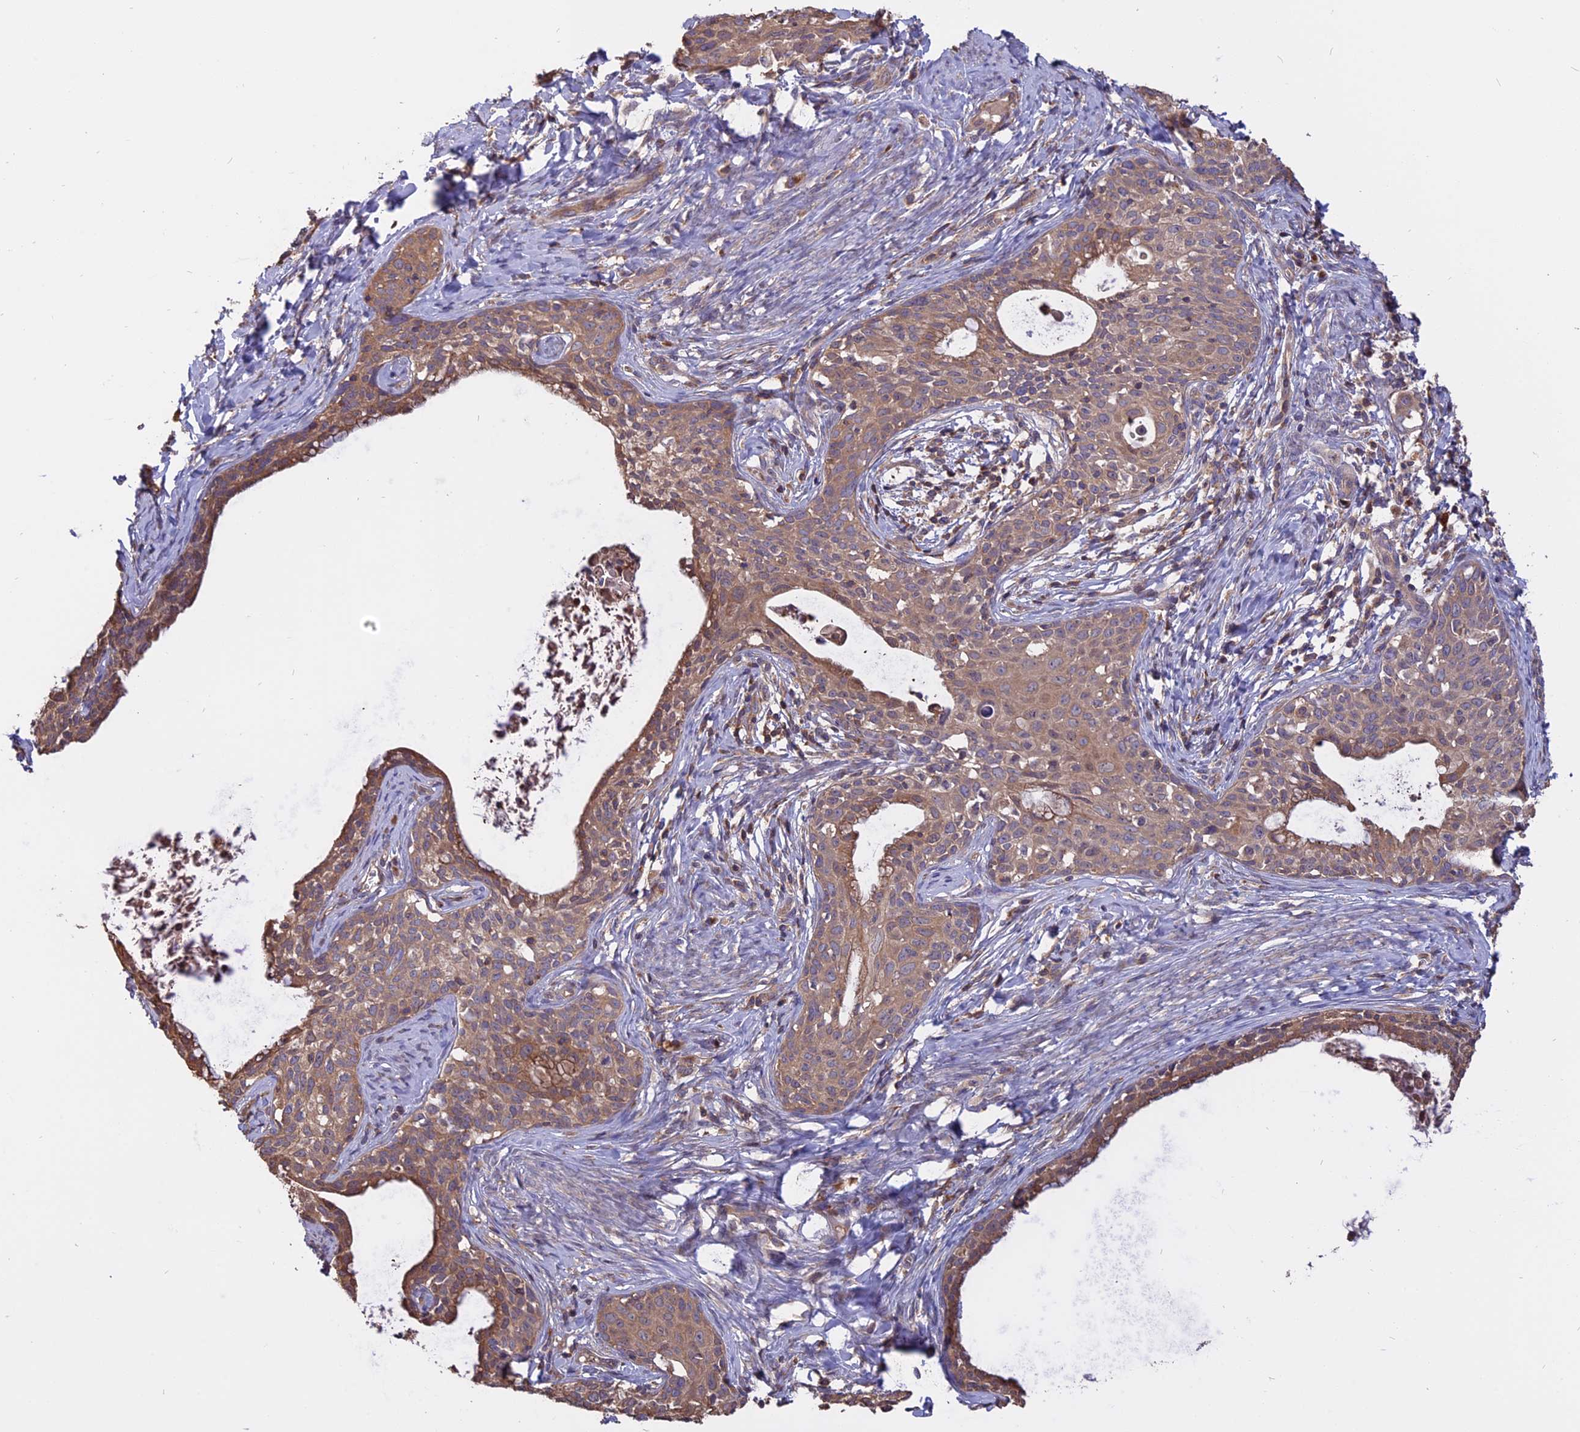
{"staining": {"intensity": "weak", "quantity": ">75%", "location": "cytoplasmic/membranous"}, "tissue": "cervical cancer", "cell_type": "Tumor cells", "image_type": "cancer", "snomed": [{"axis": "morphology", "description": "Squamous cell carcinoma, NOS"}, {"axis": "topography", "description": "Cervix"}], "caption": "A high-resolution micrograph shows immunohistochemistry staining of cervical squamous cell carcinoma, which reveals weak cytoplasmic/membranous expression in approximately >75% of tumor cells.", "gene": "CARMIL2", "patient": {"sex": "female", "age": 52}}